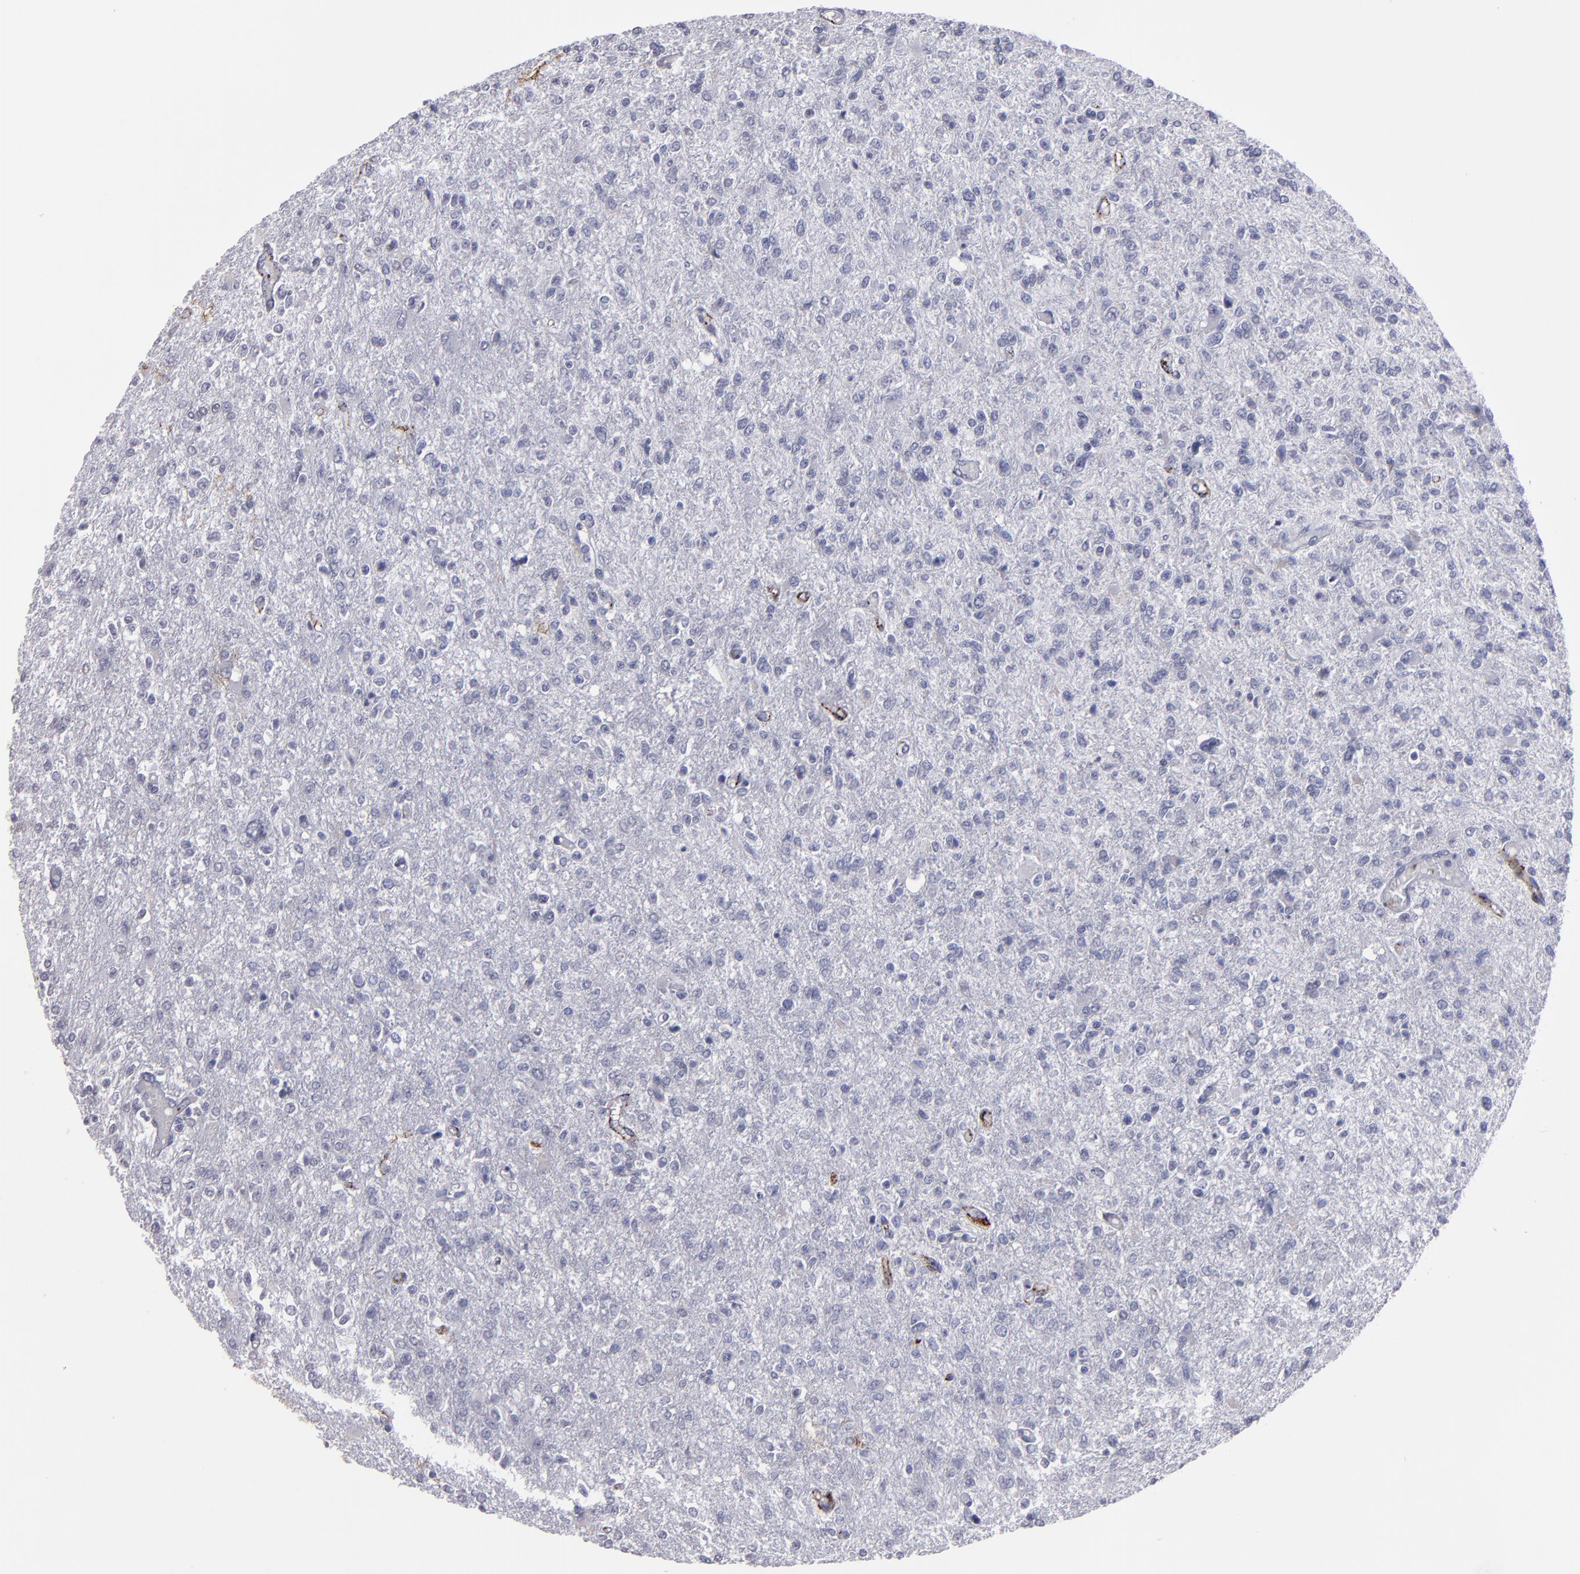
{"staining": {"intensity": "negative", "quantity": "none", "location": "none"}, "tissue": "glioma", "cell_type": "Tumor cells", "image_type": "cancer", "snomed": [{"axis": "morphology", "description": "Glioma, malignant, High grade"}, {"axis": "topography", "description": "Cerebral cortex"}], "caption": "A histopathology image of malignant glioma (high-grade) stained for a protein demonstrates no brown staining in tumor cells.", "gene": "CD36", "patient": {"sex": "male", "age": 76}}